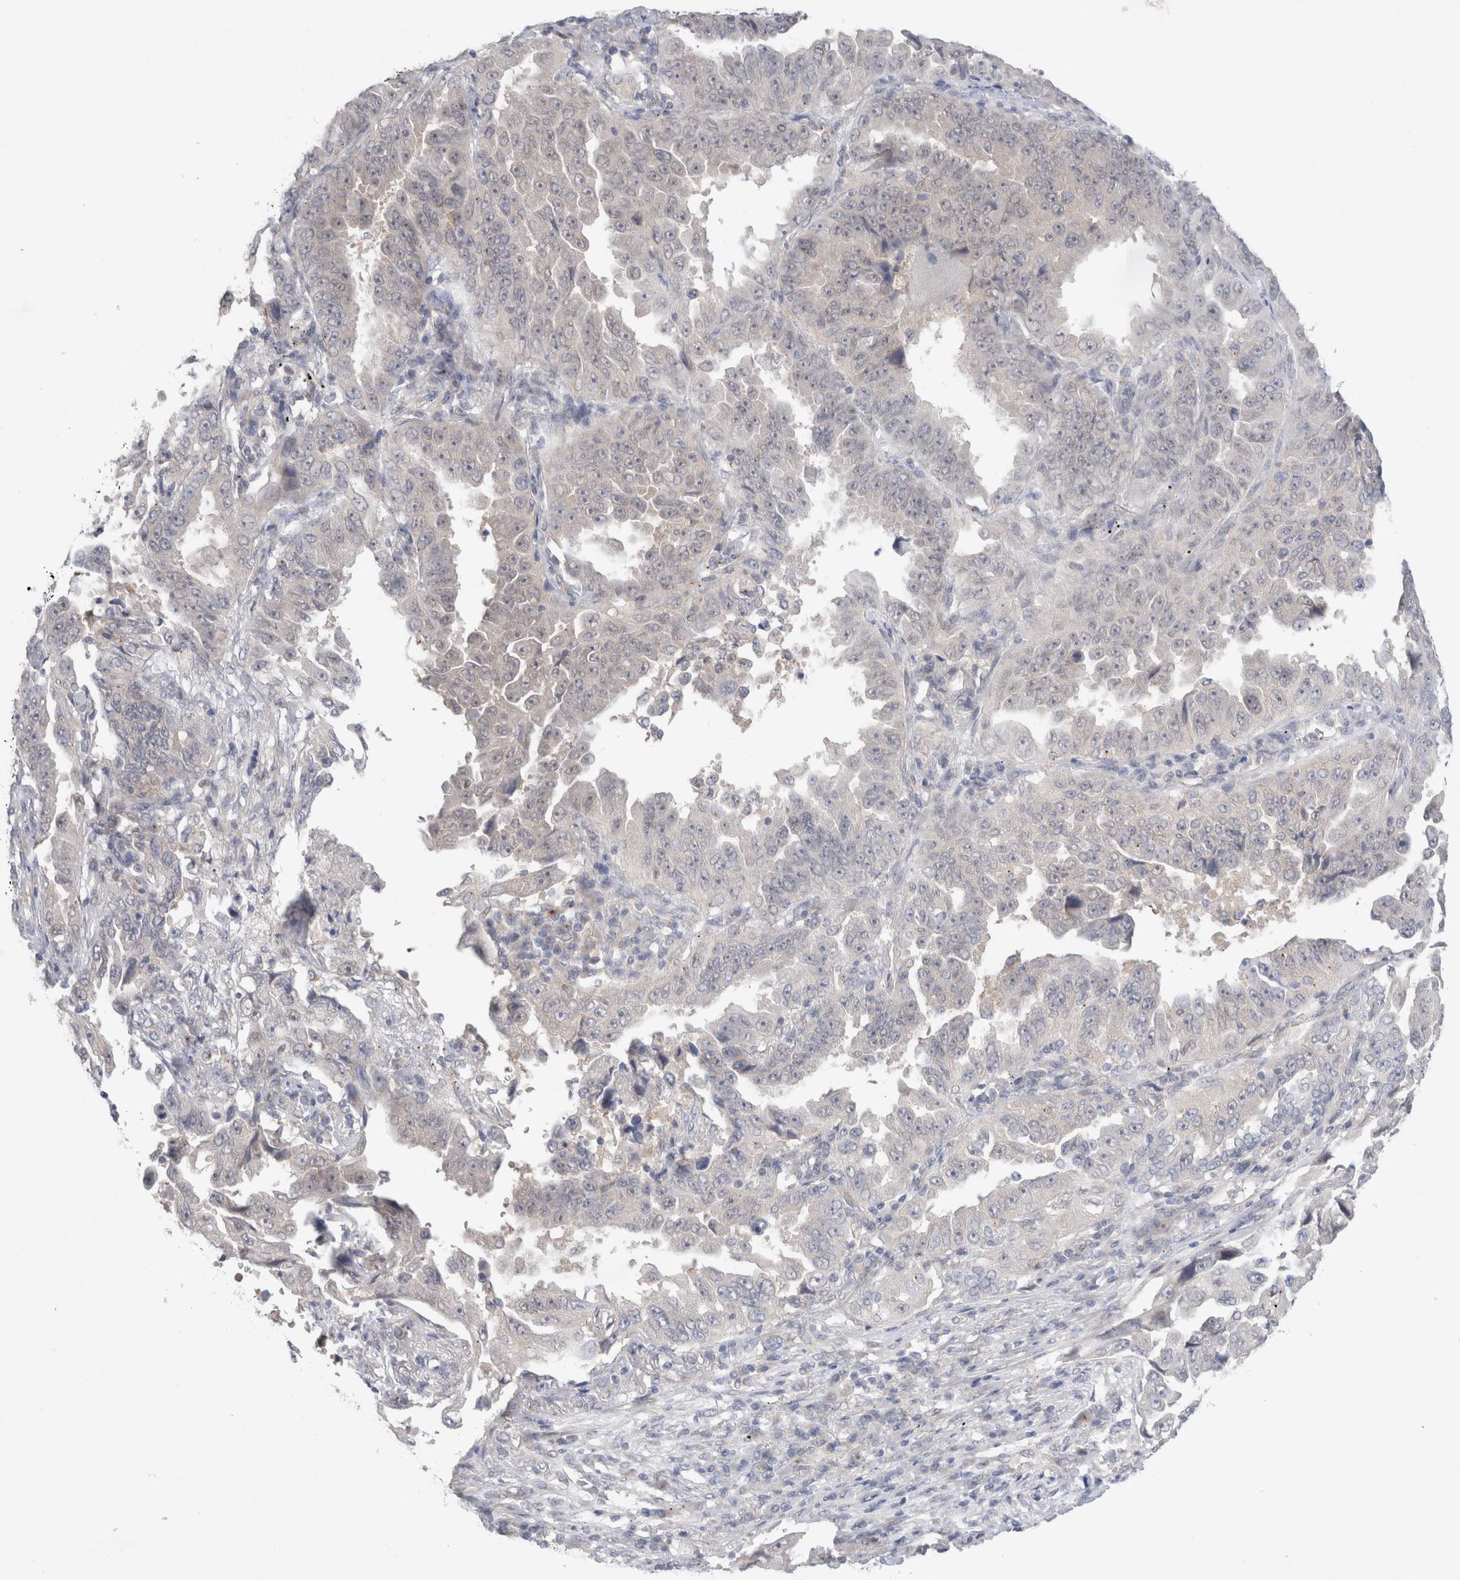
{"staining": {"intensity": "negative", "quantity": "none", "location": "none"}, "tissue": "lung cancer", "cell_type": "Tumor cells", "image_type": "cancer", "snomed": [{"axis": "morphology", "description": "Adenocarcinoma, NOS"}, {"axis": "topography", "description": "Lung"}], "caption": "IHC of human lung adenocarcinoma shows no expression in tumor cells.", "gene": "BICD2", "patient": {"sex": "female", "age": 51}}